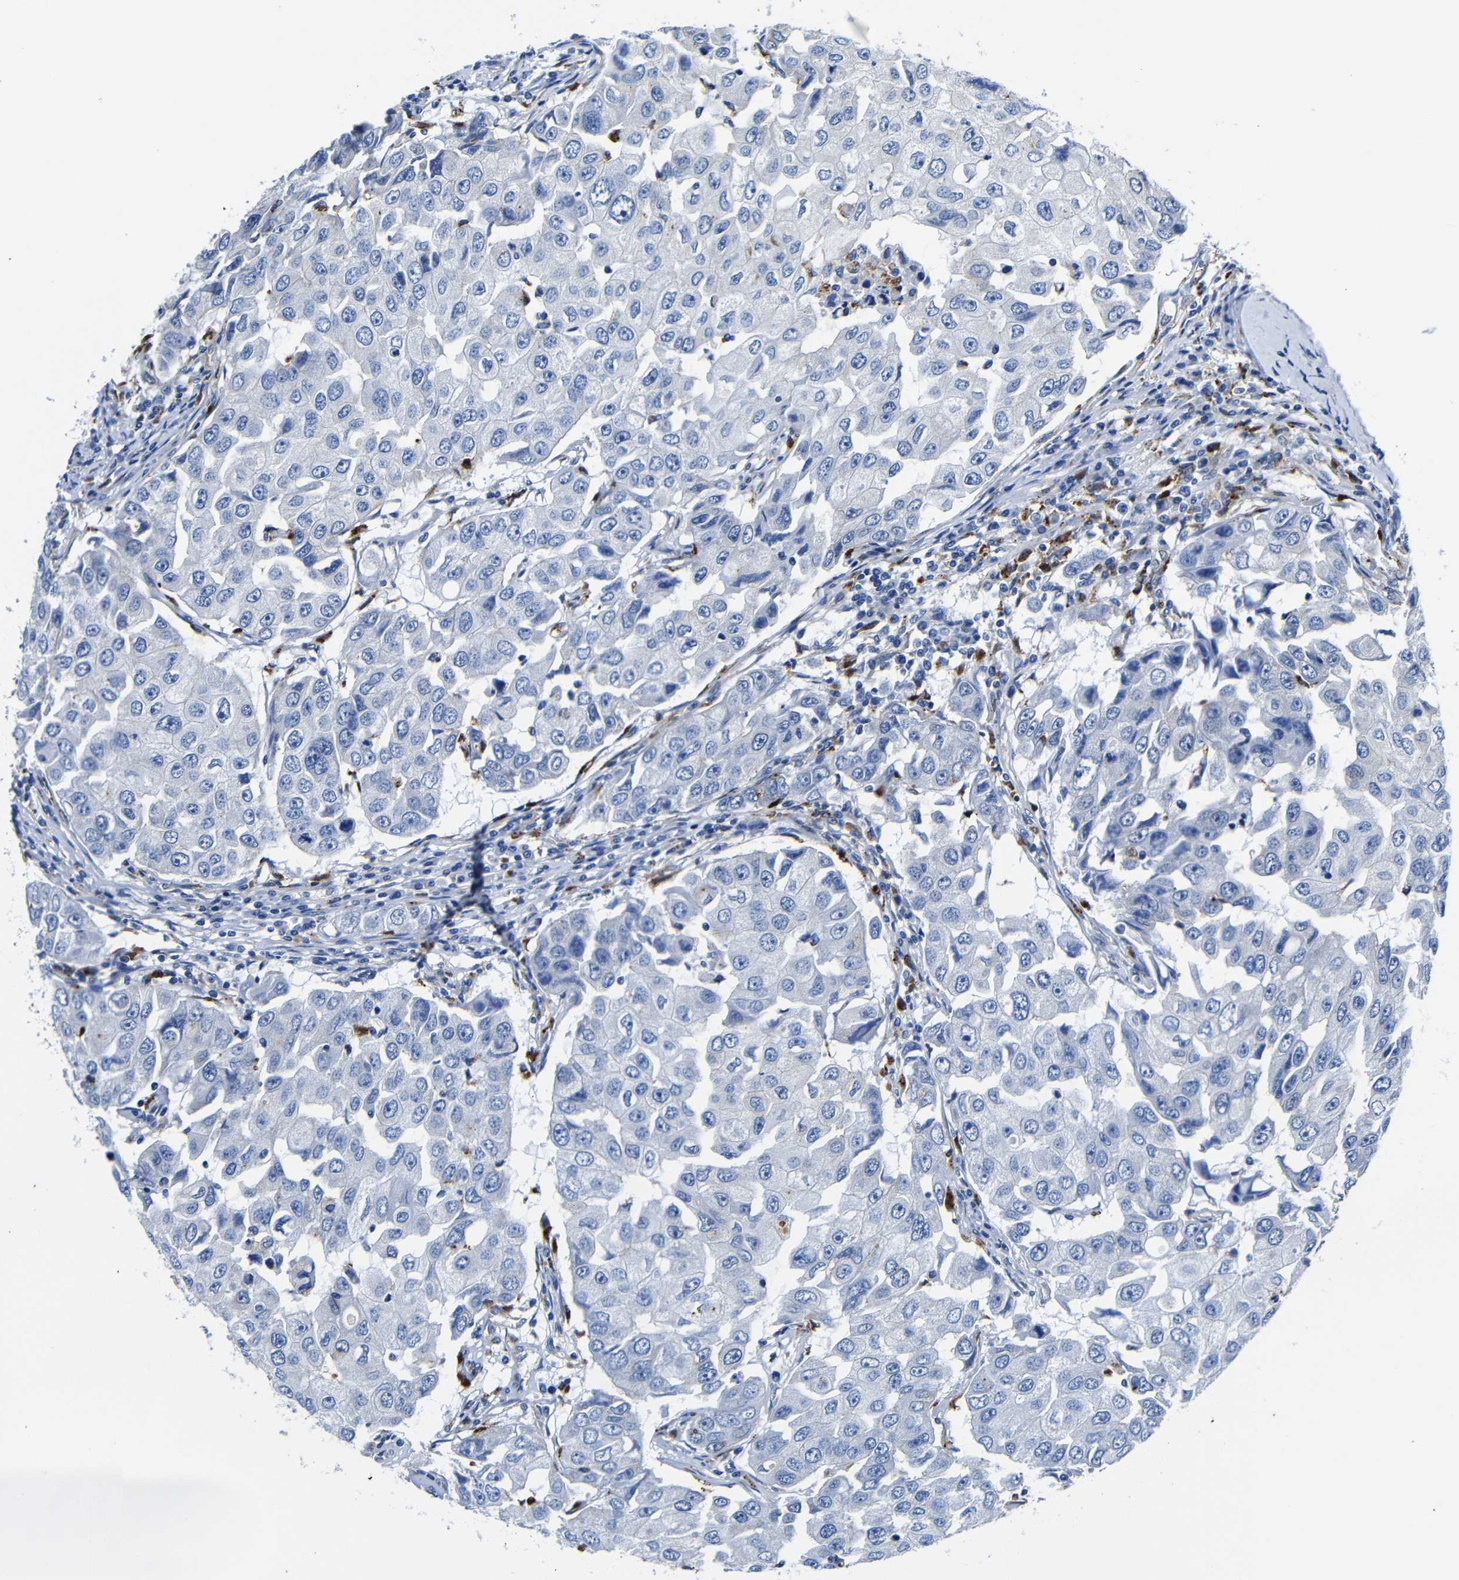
{"staining": {"intensity": "negative", "quantity": "none", "location": "none"}, "tissue": "breast cancer", "cell_type": "Tumor cells", "image_type": "cancer", "snomed": [{"axis": "morphology", "description": "Duct carcinoma"}, {"axis": "topography", "description": "Breast"}], "caption": "Human breast cancer (infiltrating ductal carcinoma) stained for a protein using IHC exhibits no expression in tumor cells.", "gene": "GIMAP2", "patient": {"sex": "female", "age": 27}}